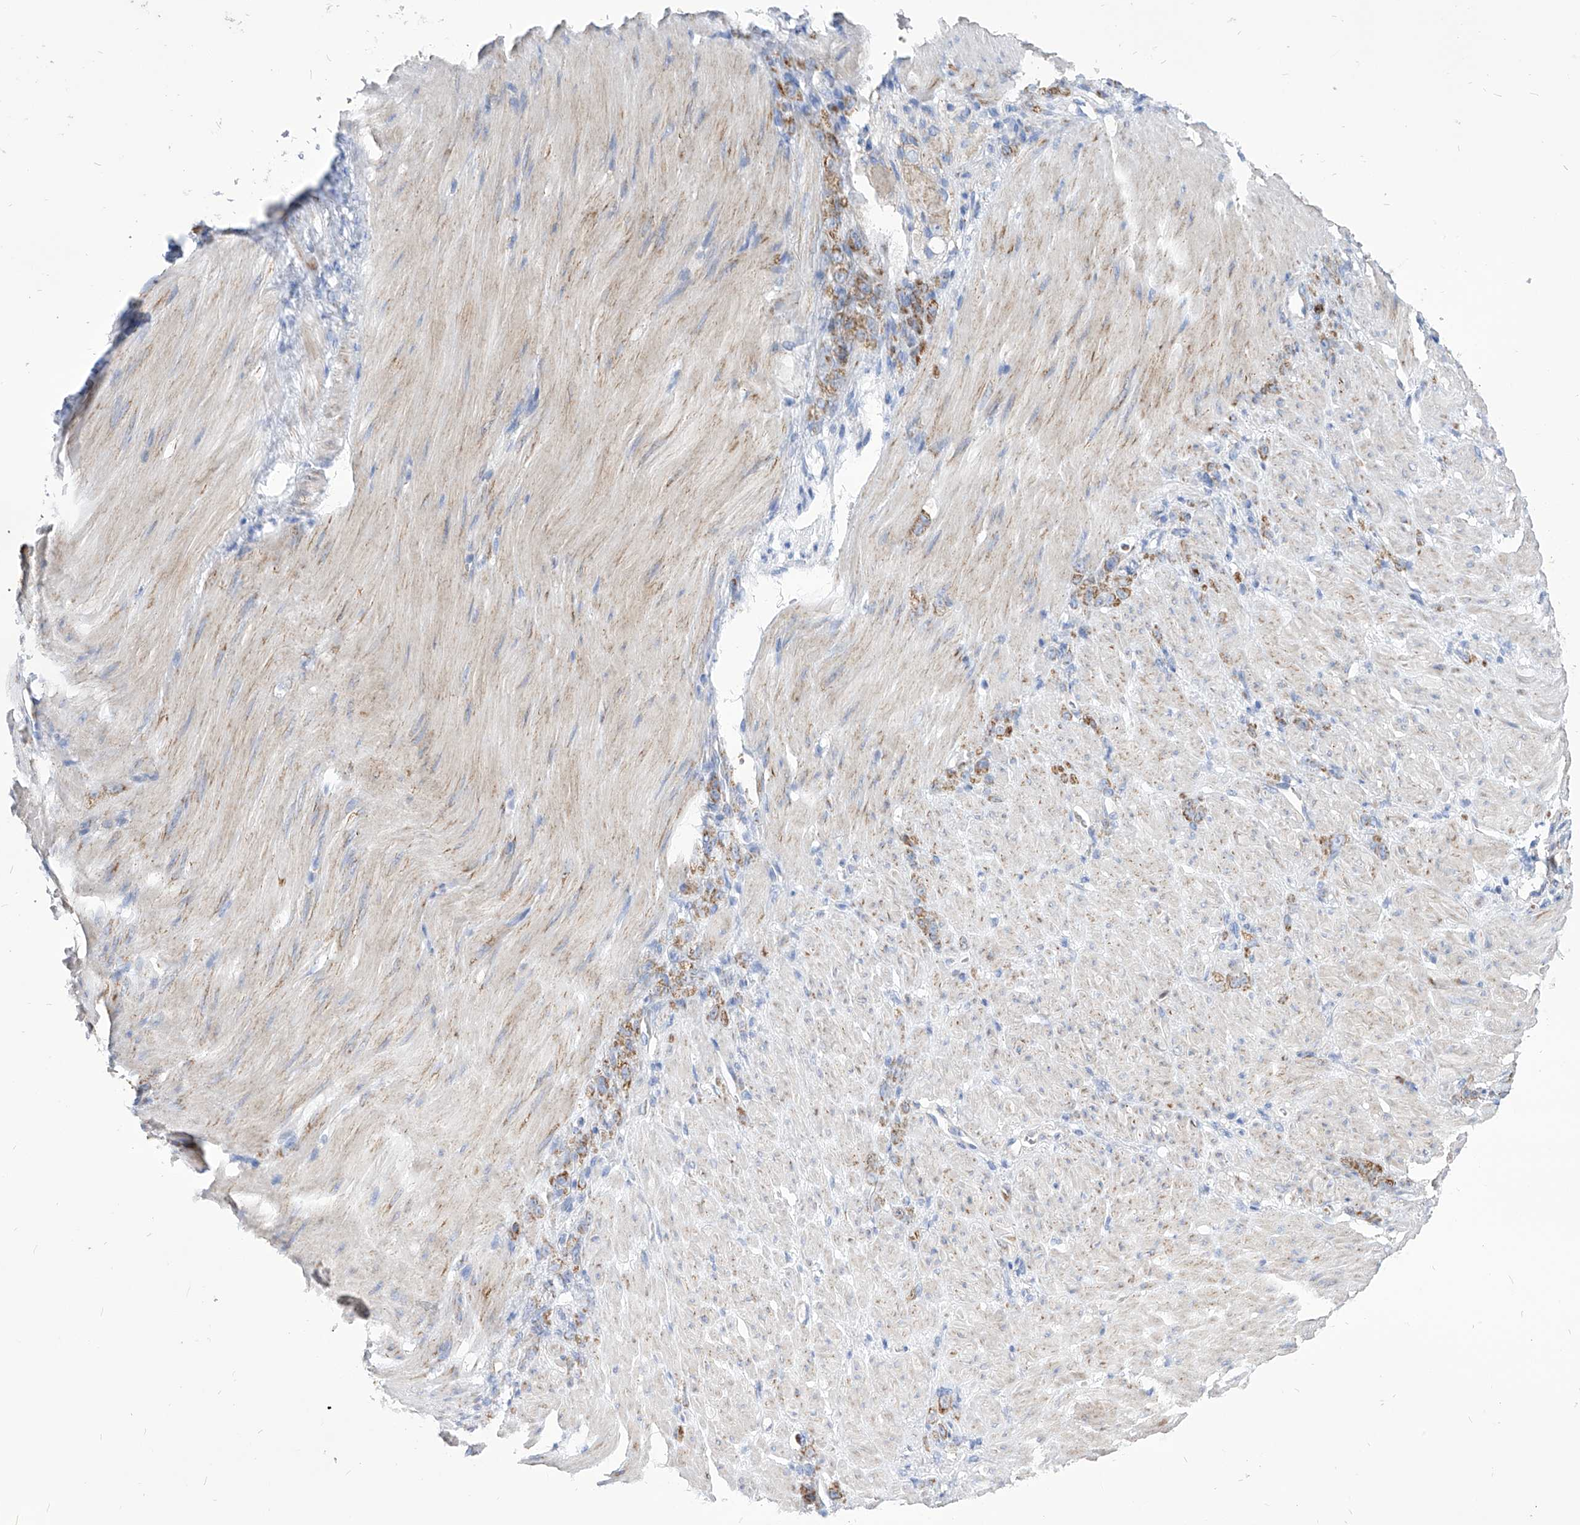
{"staining": {"intensity": "moderate", "quantity": ">75%", "location": "cytoplasmic/membranous"}, "tissue": "stomach cancer", "cell_type": "Tumor cells", "image_type": "cancer", "snomed": [{"axis": "morphology", "description": "Normal tissue, NOS"}, {"axis": "morphology", "description": "Adenocarcinoma, NOS"}, {"axis": "topography", "description": "Stomach"}], "caption": "Human stomach cancer (adenocarcinoma) stained with a brown dye demonstrates moderate cytoplasmic/membranous positive positivity in about >75% of tumor cells.", "gene": "COQ3", "patient": {"sex": "male", "age": 82}}